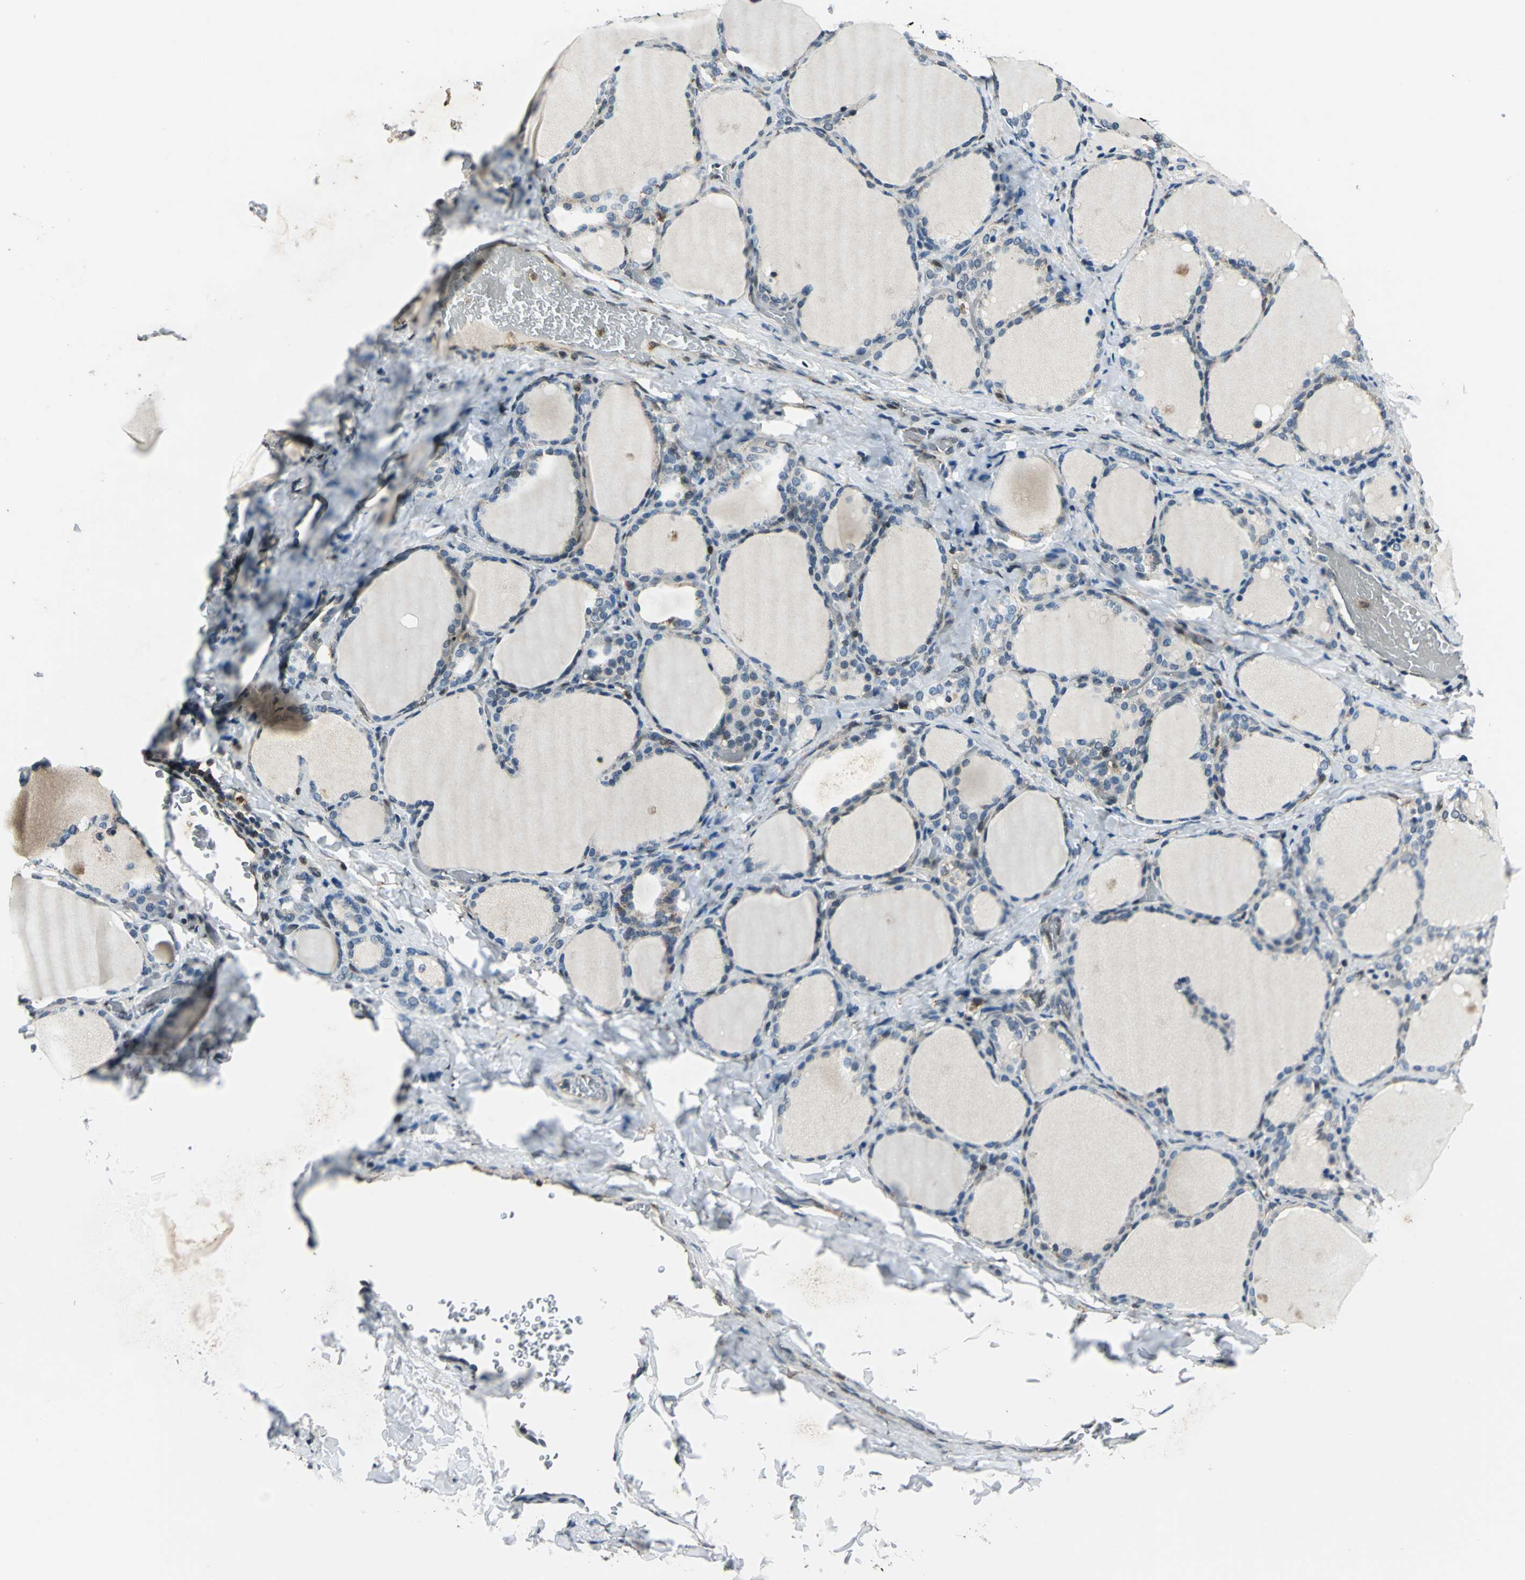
{"staining": {"intensity": "moderate", "quantity": "25%-75%", "location": "cytoplasmic/membranous"}, "tissue": "thyroid gland", "cell_type": "Glandular cells", "image_type": "normal", "snomed": [{"axis": "morphology", "description": "Normal tissue, NOS"}, {"axis": "morphology", "description": "Papillary adenocarcinoma, NOS"}, {"axis": "topography", "description": "Thyroid gland"}], "caption": "Protein expression by immunohistochemistry exhibits moderate cytoplasmic/membranous positivity in approximately 25%-75% of glandular cells in unremarkable thyroid gland. The staining was performed using DAB, with brown indicating positive protein expression. Nuclei are stained blue with hematoxylin.", "gene": "NUDT2", "patient": {"sex": "female", "age": 30}}